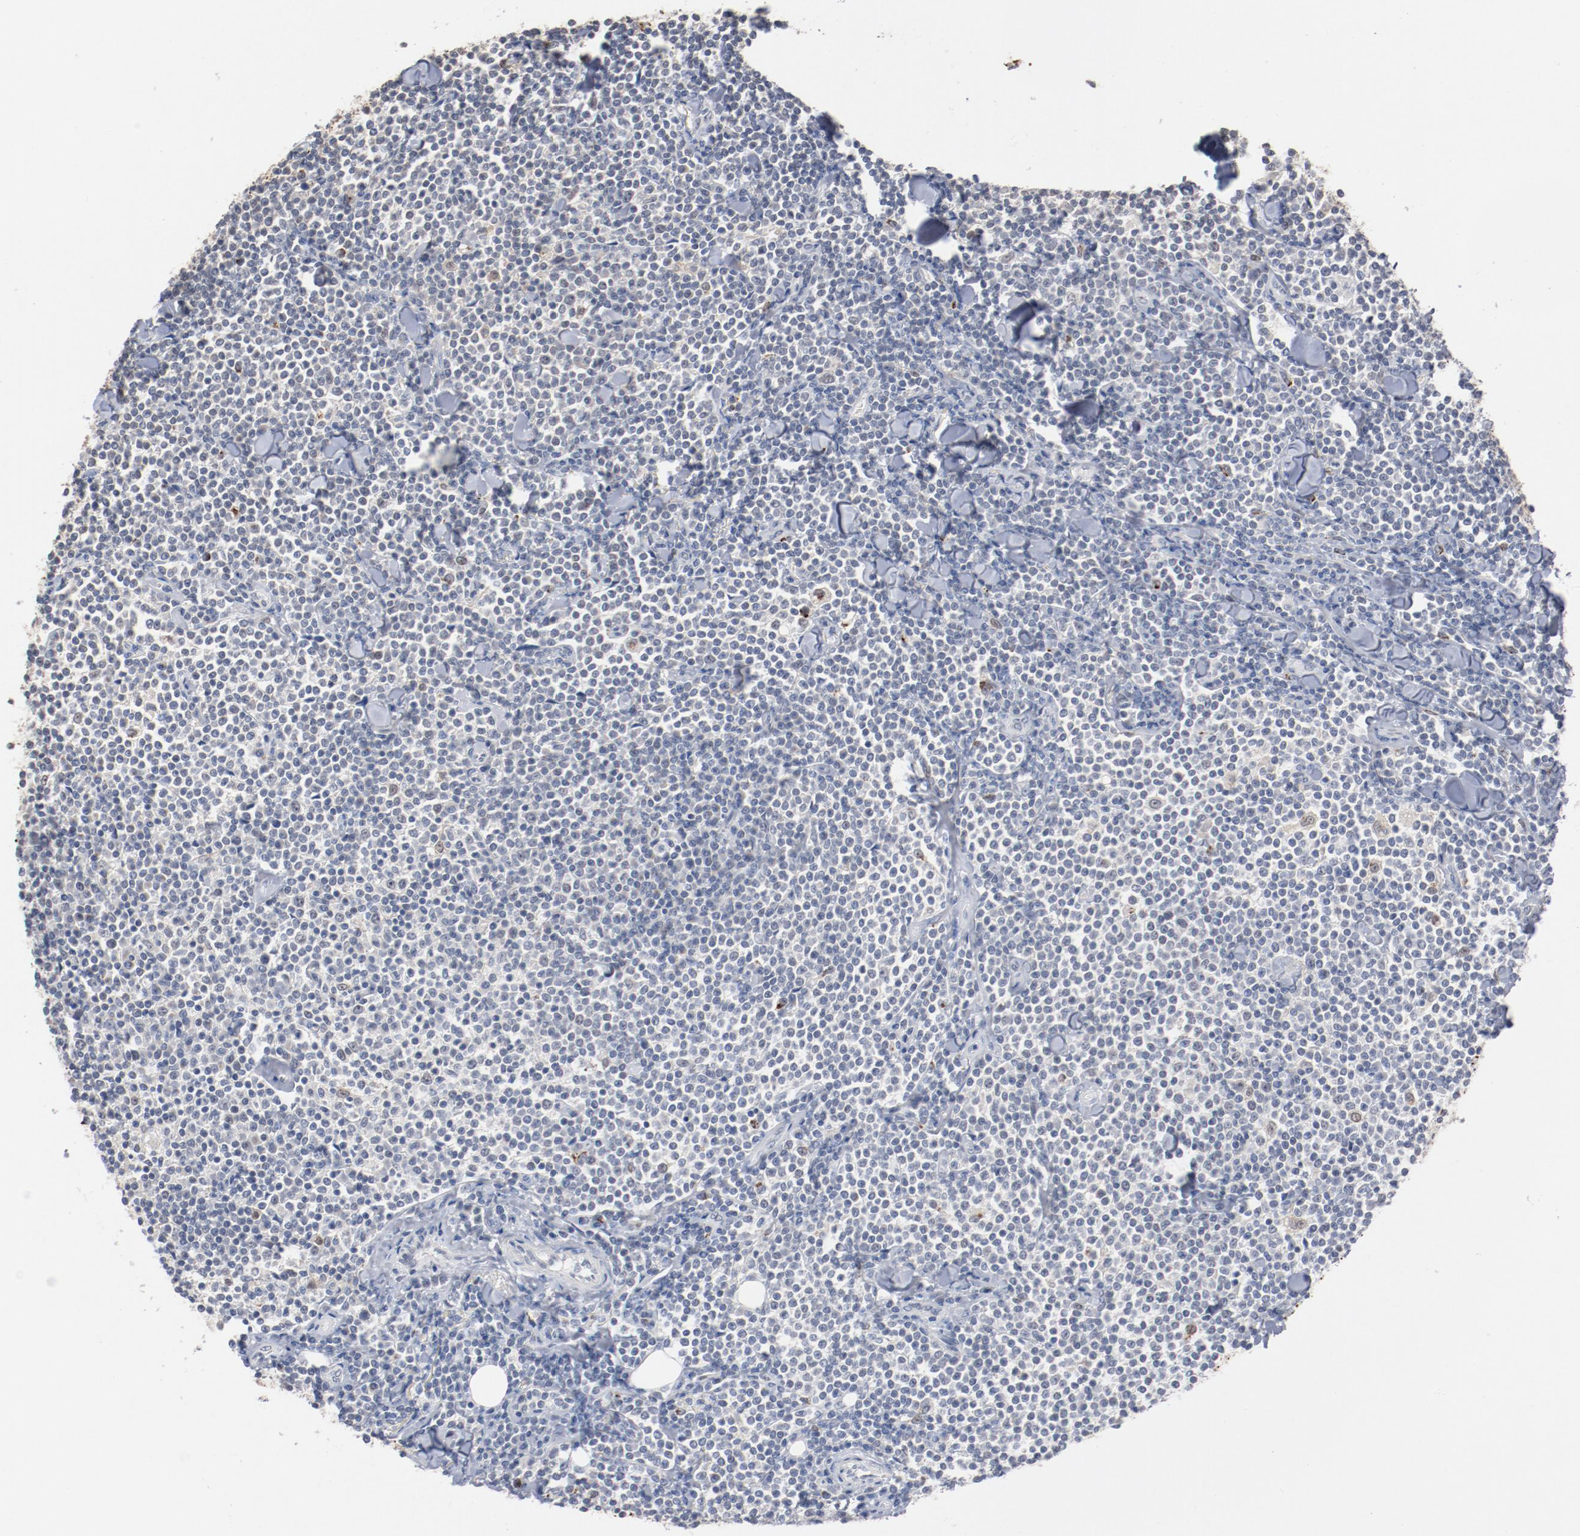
{"staining": {"intensity": "negative", "quantity": "none", "location": "none"}, "tissue": "lymphoma", "cell_type": "Tumor cells", "image_type": "cancer", "snomed": [{"axis": "morphology", "description": "Malignant lymphoma, non-Hodgkin's type, Low grade"}, {"axis": "topography", "description": "Soft tissue"}], "caption": "This histopathology image is of low-grade malignant lymphoma, non-Hodgkin's type stained with immunohistochemistry to label a protein in brown with the nuclei are counter-stained blue. There is no positivity in tumor cells. Brightfield microscopy of immunohistochemistry stained with DAB (3,3'-diaminobenzidine) (brown) and hematoxylin (blue), captured at high magnification.", "gene": "ERICH1", "patient": {"sex": "male", "age": 92}}